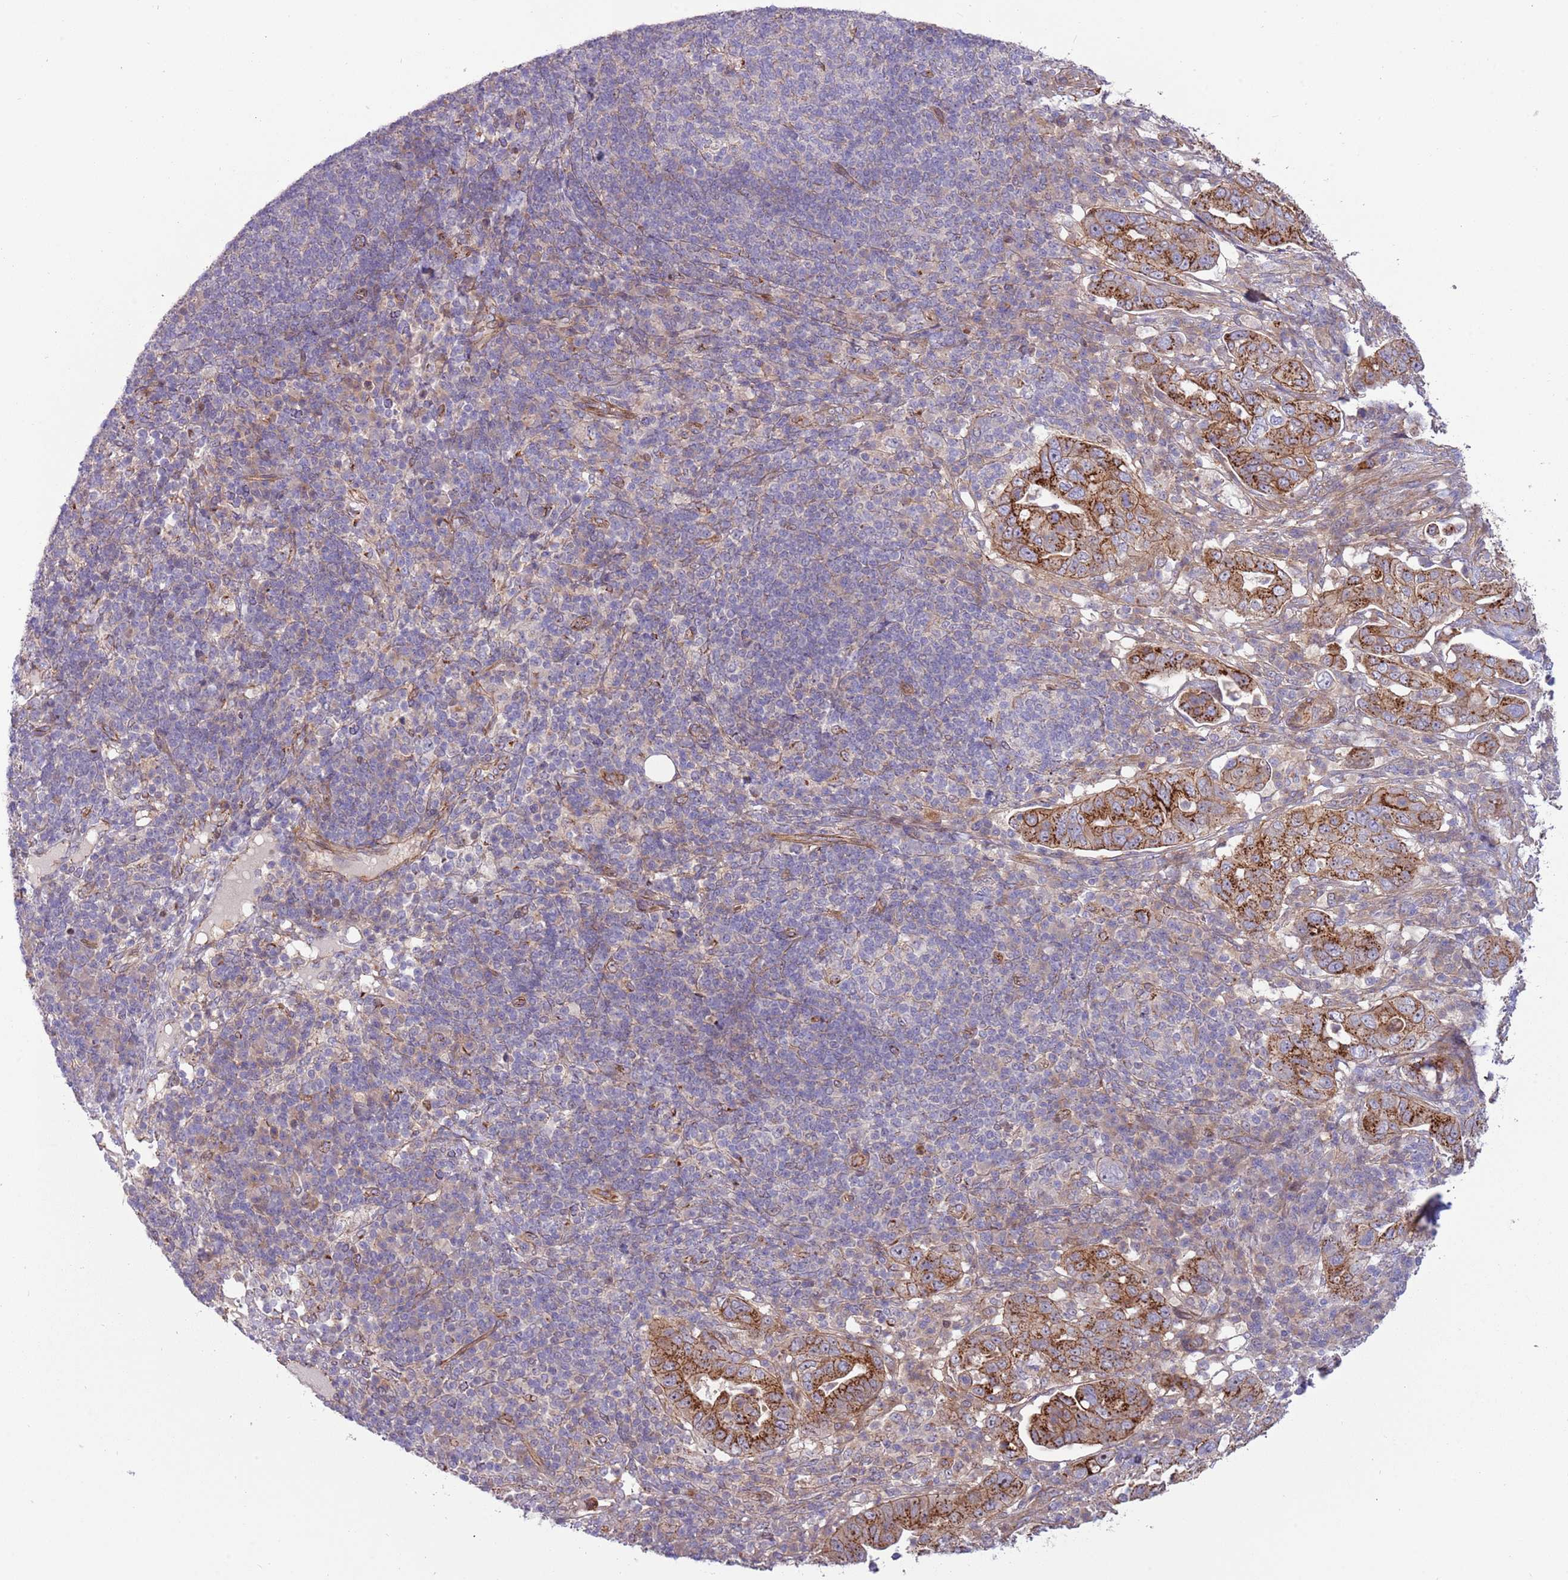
{"staining": {"intensity": "strong", "quantity": ">75%", "location": "cytoplasmic/membranous"}, "tissue": "pancreatic cancer", "cell_type": "Tumor cells", "image_type": "cancer", "snomed": [{"axis": "morphology", "description": "Normal tissue, NOS"}, {"axis": "morphology", "description": "Adenocarcinoma, NOS"}, {"axis": "topography", "description": "Lymph node"}, {"axis": "topography", "description": "Pancreas"}], "caption": "A high amount of strong cytoplasmic/membranous staining is present in approximately >75% of tumor cells in pancreatic adenocarcinoma tissue.", "gene": "ITGB6", "patient": {"sex": "female", "age": 67}}